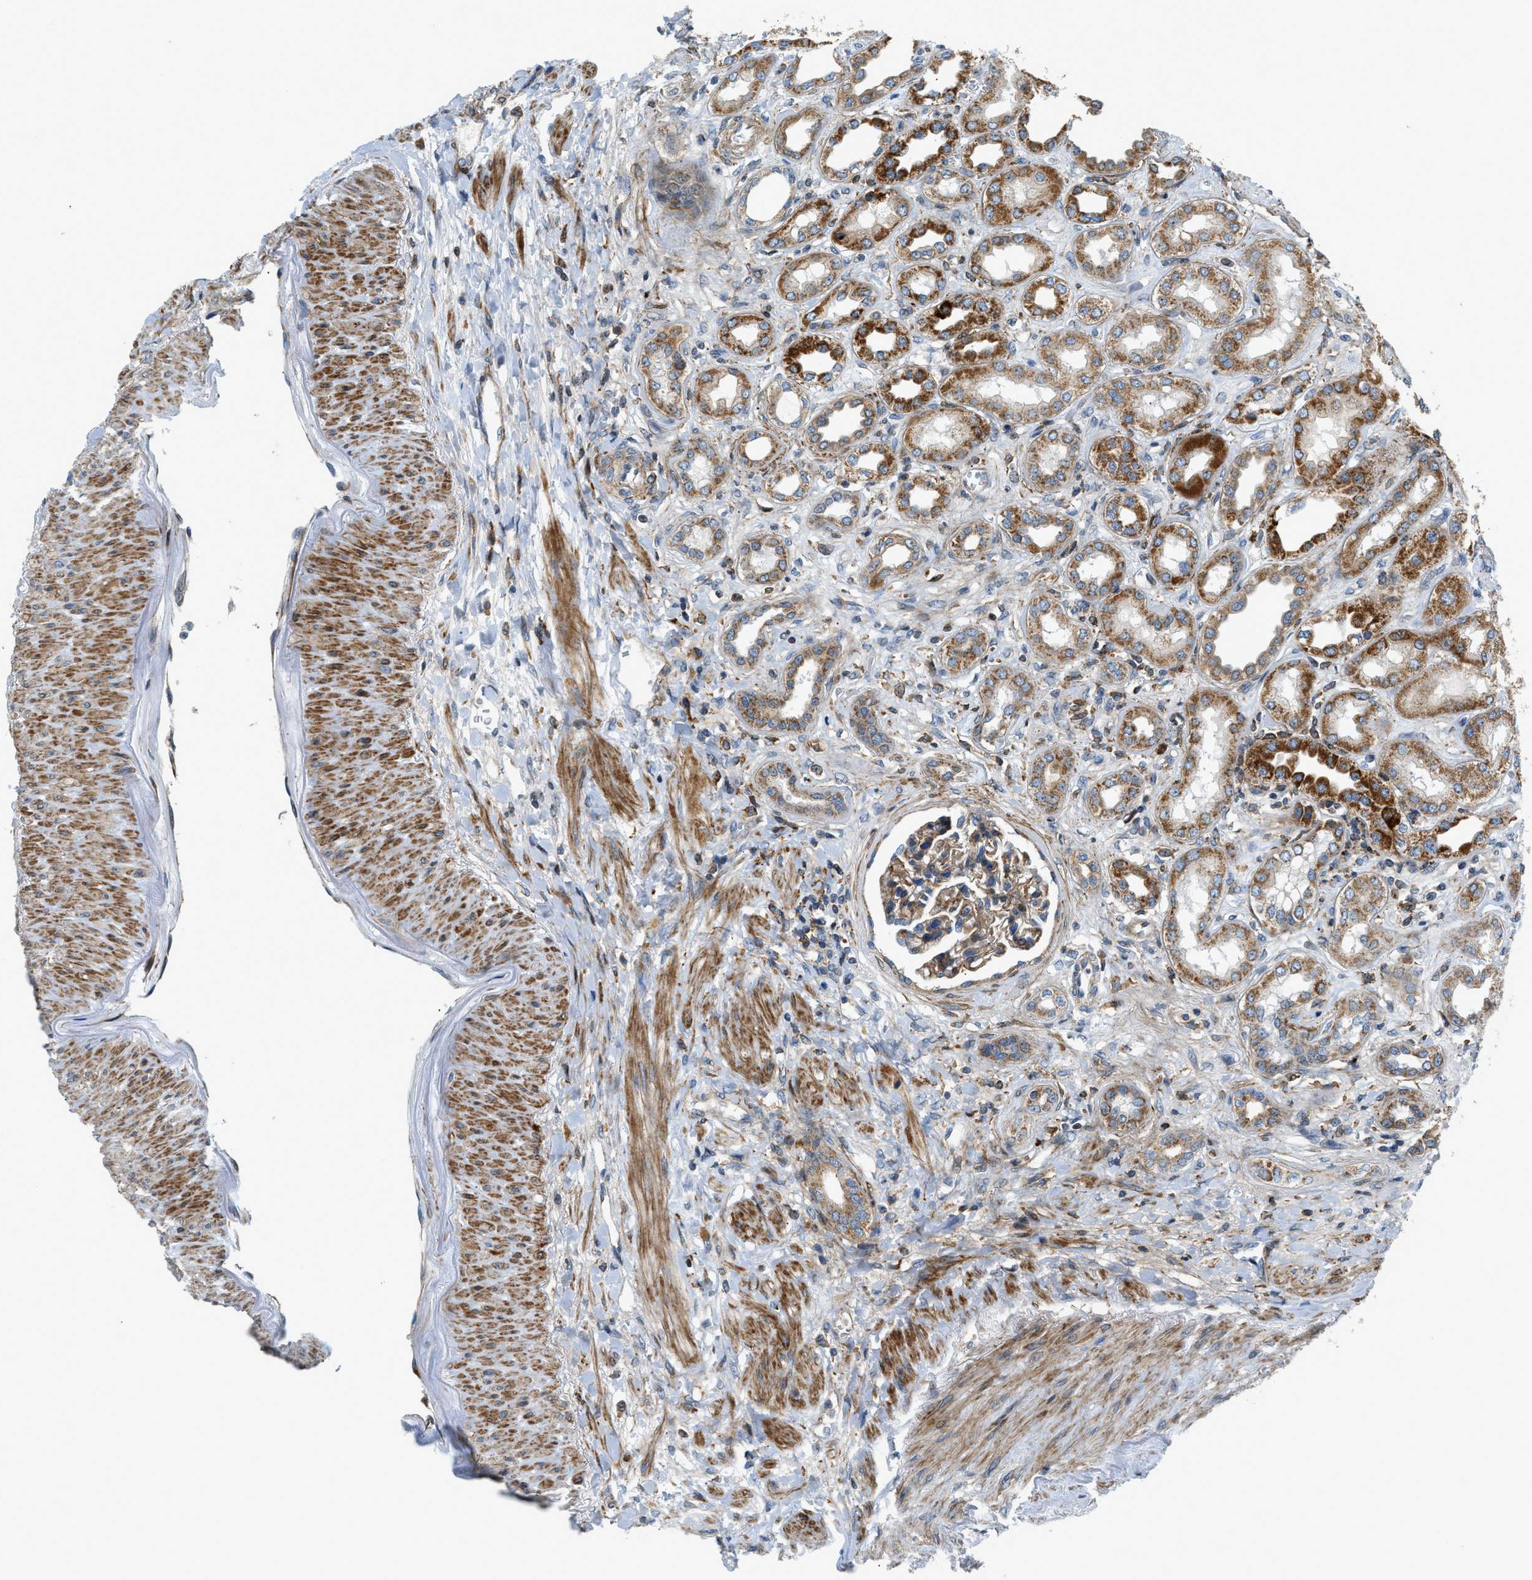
{"staining": {"intensity": "moderate", "quantity": "25%-75%", "location": "cytoplasmic/membranous"}, "tissue": "kidney", "cell_type": "Cells in glomeruli", "image_type": "normal", "snomed": [{"axis": "morphology", "description": "Normal tissue, NOS"}, {"axis": "topography", "description": "Kidney"}], "caption": "Cells in glomeruli reveal moderate cytoplasmic/membranous positivity in approximately 25%-75% of cells in benign kidney.", "gene": "DHODH", "patient": {"sex": "male", "age": 59}}